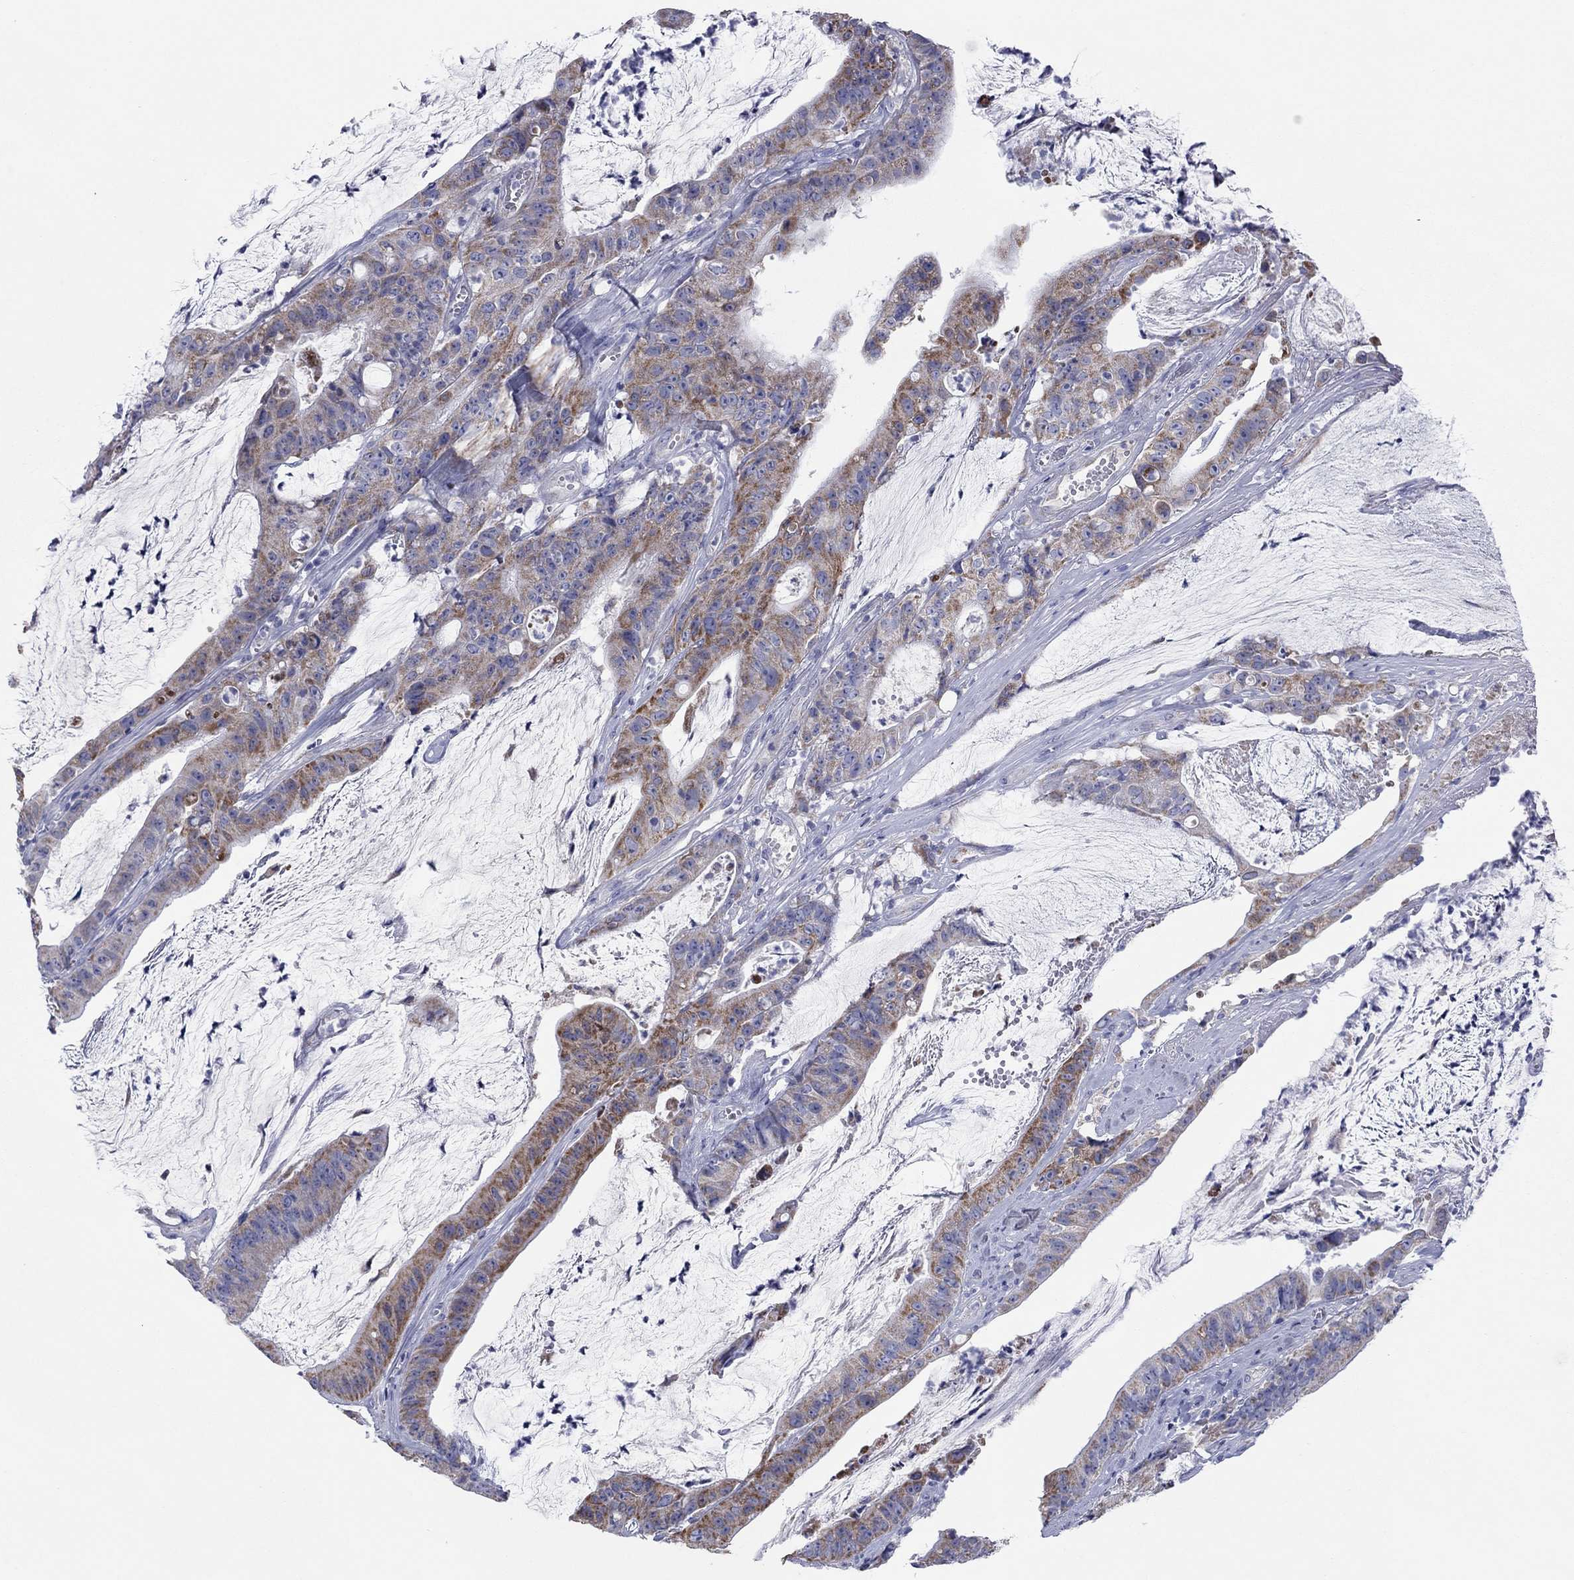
{"staining": {"intensity": "strong", "quantity": "25%-75%", "location": "cytoplasmic/membranous"}, "tissue": "colorectal cancer", "cell_type": "Tumor cells", "image_type": "cancer", "snomed": [{"axis": "morphology", "description": "Adenocarcinoma, NOS"}, {"axis": "topography", "description": "Colon"}], "caption": "Human colorectal adenocarcinoma stained with a protein marker demonstrates strong staining in tumor cells.", "gene": "MGST3", "patient": {"sex": "female", "age": 69}}